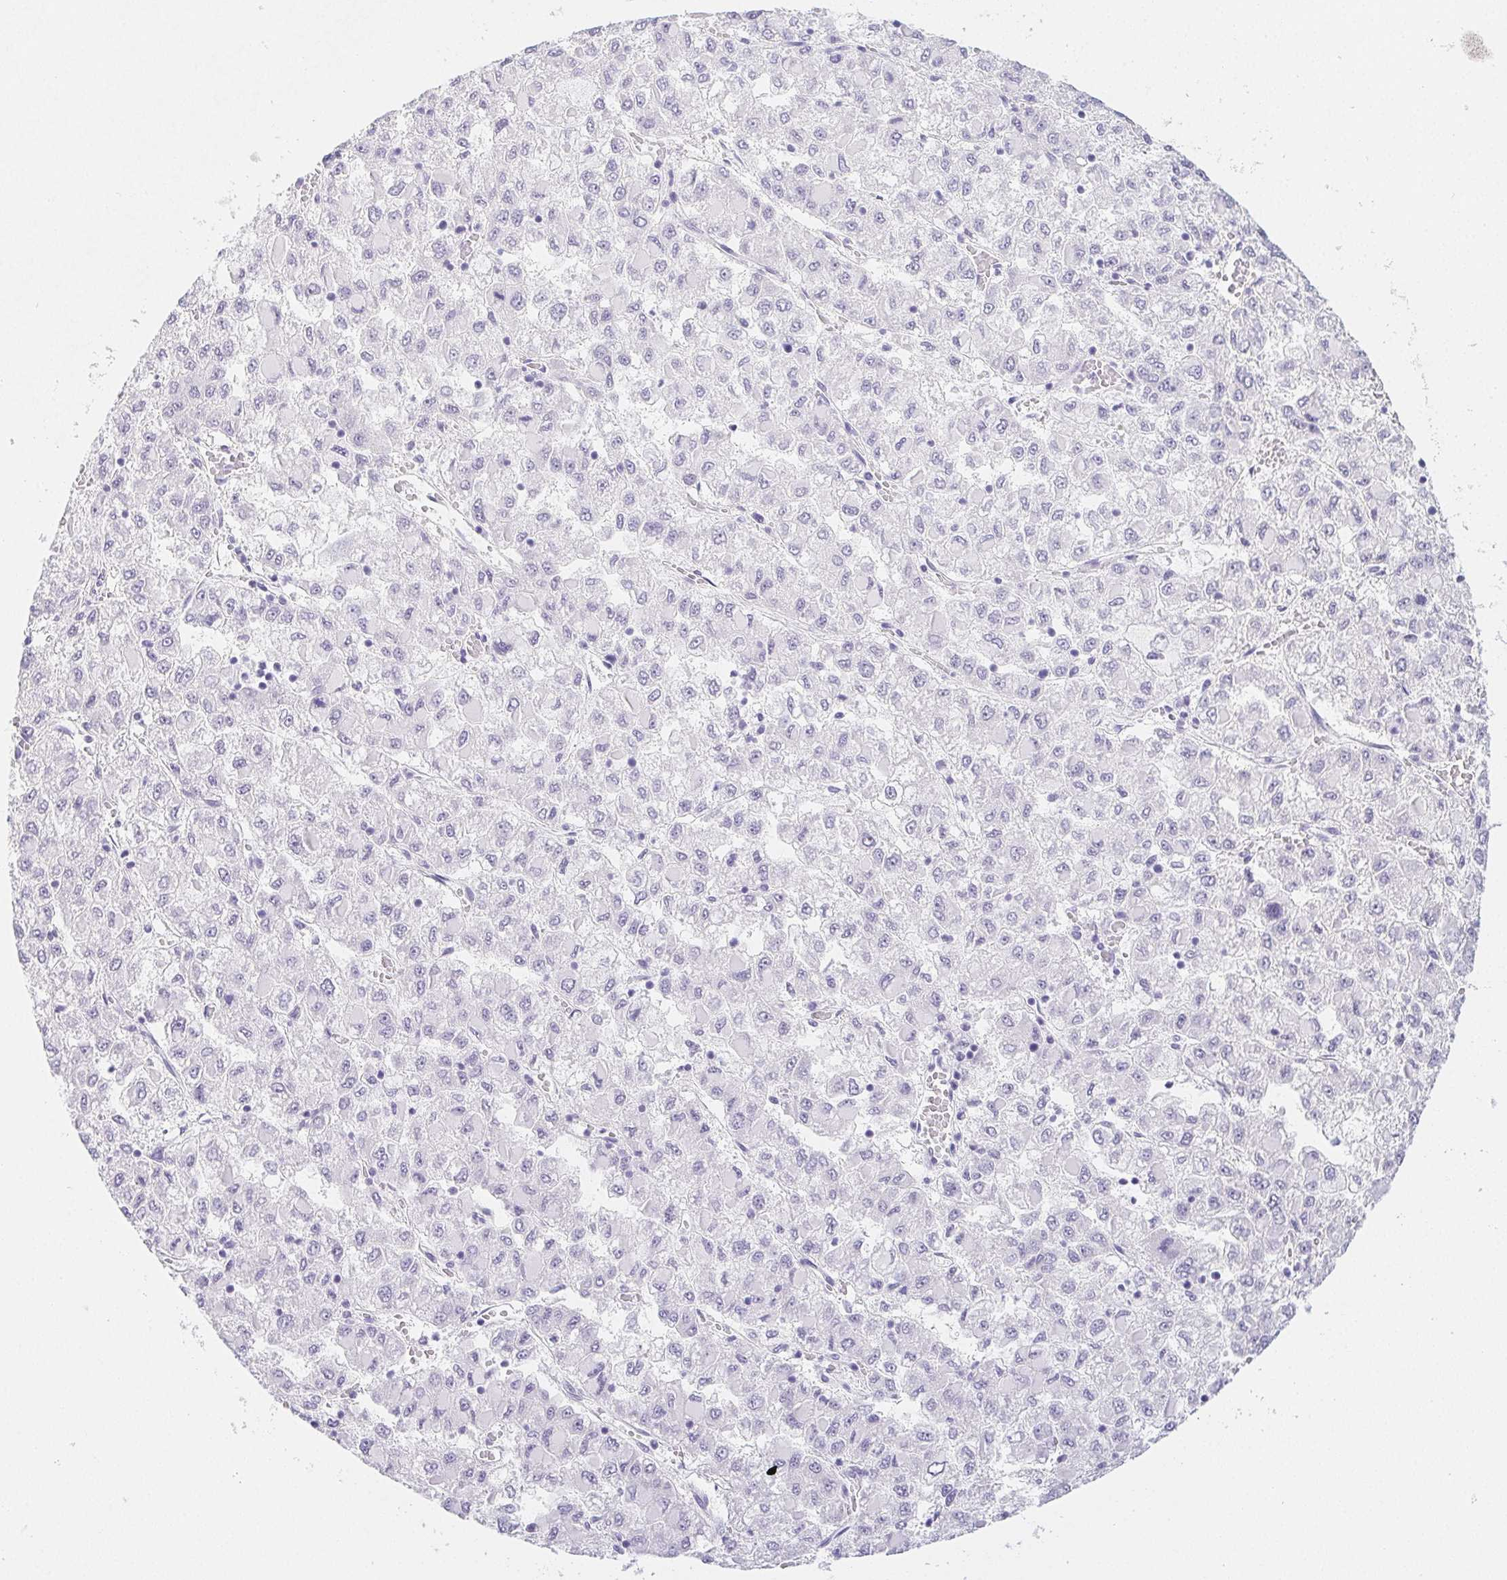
{"staining": {"intensity": "negative", "quantity": "none", "location": "none"}, "tissue": "liver cancer", "cell_type": "Tumor cells", "image_type": "cancer", "snomed": [{"axis": "morphology", "description": "Carcinoma, Hepatocellular, NOS"}, {"axis": "topography", "description": "Liver"}], "caption": "The histopathology image reveals no staining of tumor cells in hepatocellular carcinoma (liver). Nuclei are stained in blue.", "gene": "ZBBX", "patient": {"sex": "male", "age": 40}}